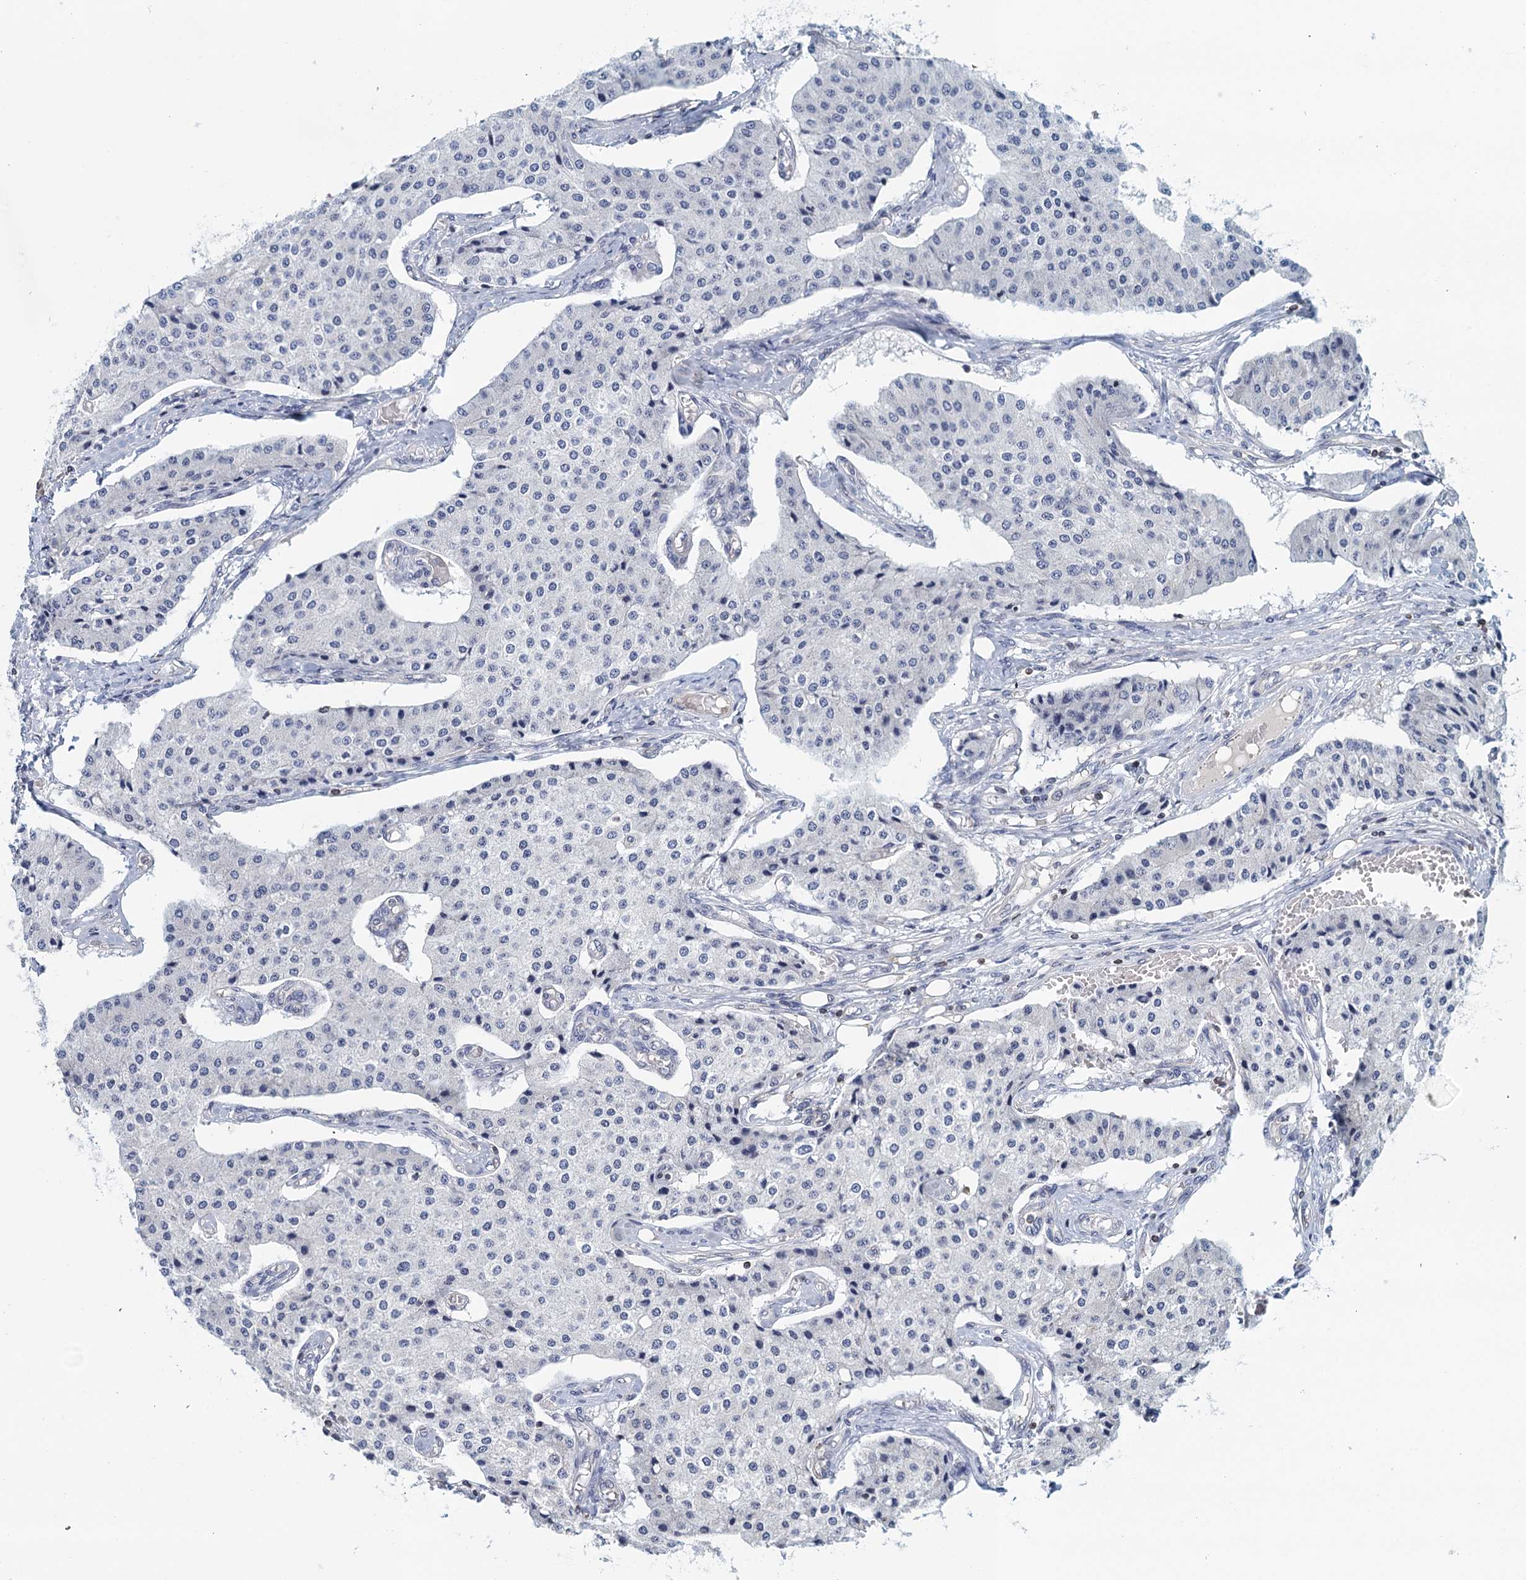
{"staining": {"intensity": "negative", "quantity": "none", "location": "none"}, "tissue": "carcinoid", "cell_type": "Tumor cells", "image_type": "cancer", "snomed": [{"axis": "morphology", "description": "Carcinoid, malignant, NOS"}, {"axis": "topography", "description": "Colon"}], "caption": "DAB (3,3'-diaminobenzidine) immunohistochemical staining of carcinoid displays no significant staining in tumor cells.", "gene": "TRAF3IP3", "patient": {"sex": "female", "age": 52}}